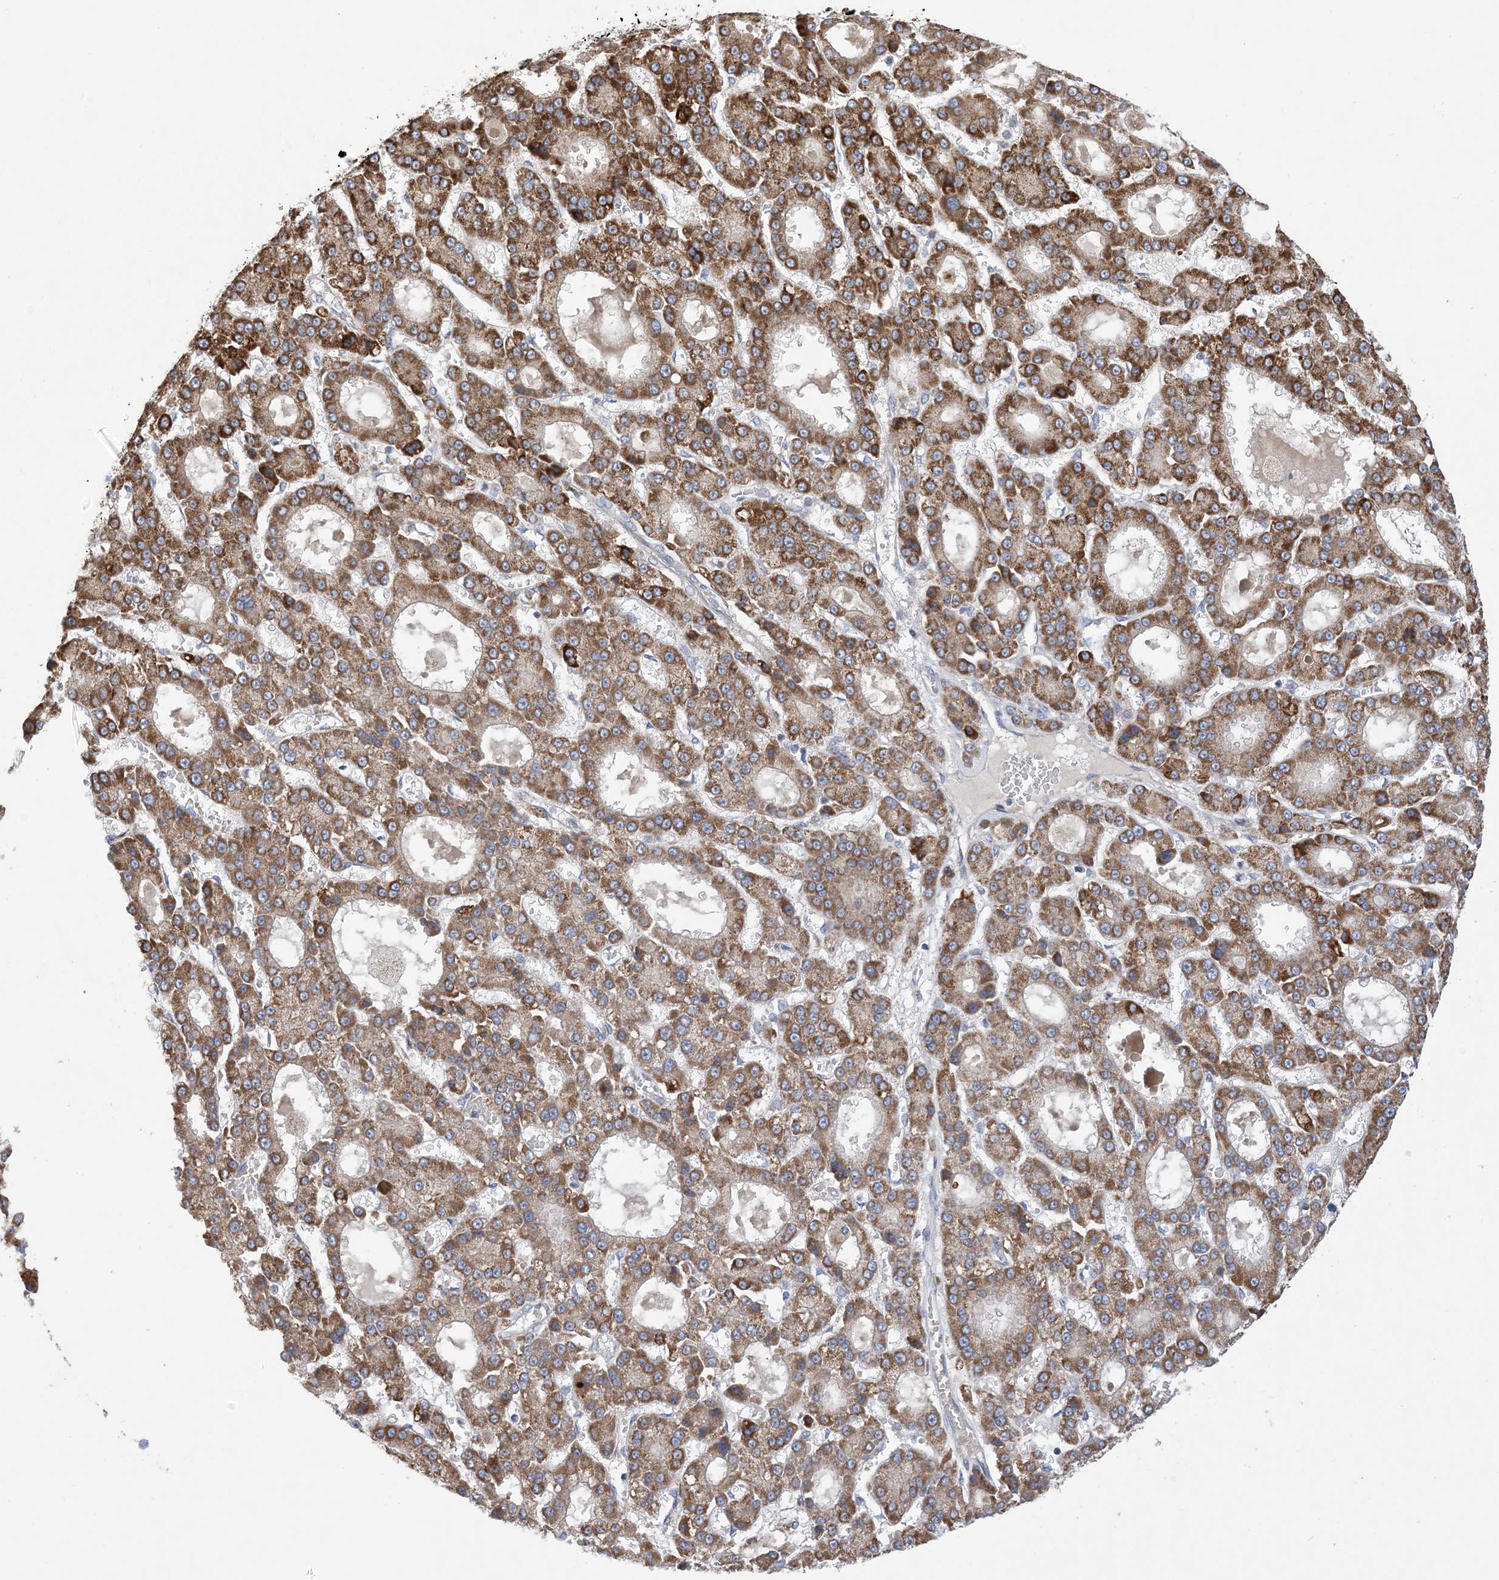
{"staining": {"intensity": "strong", "quantity": ">75%", "location": "cytoplasmic/membranous"}, "tissue": "liver cancer", "cell_type": "Tumor cells", "image_type": "cancer", "snomed": [{"axis": "morphology", "description": "Carcinoma, Hepatocellular, NOS"}, {"axis": "topography", "description": "Liver"}], "caption": "Protein analysis of liver hepatocellular carcinoma tissue demonstrates strong cytoplasmic/membranous positivity in approximately >75% of tumor cells.", "gene": "CLEC16A", "patient": {"sex": "male", "age": 70}}